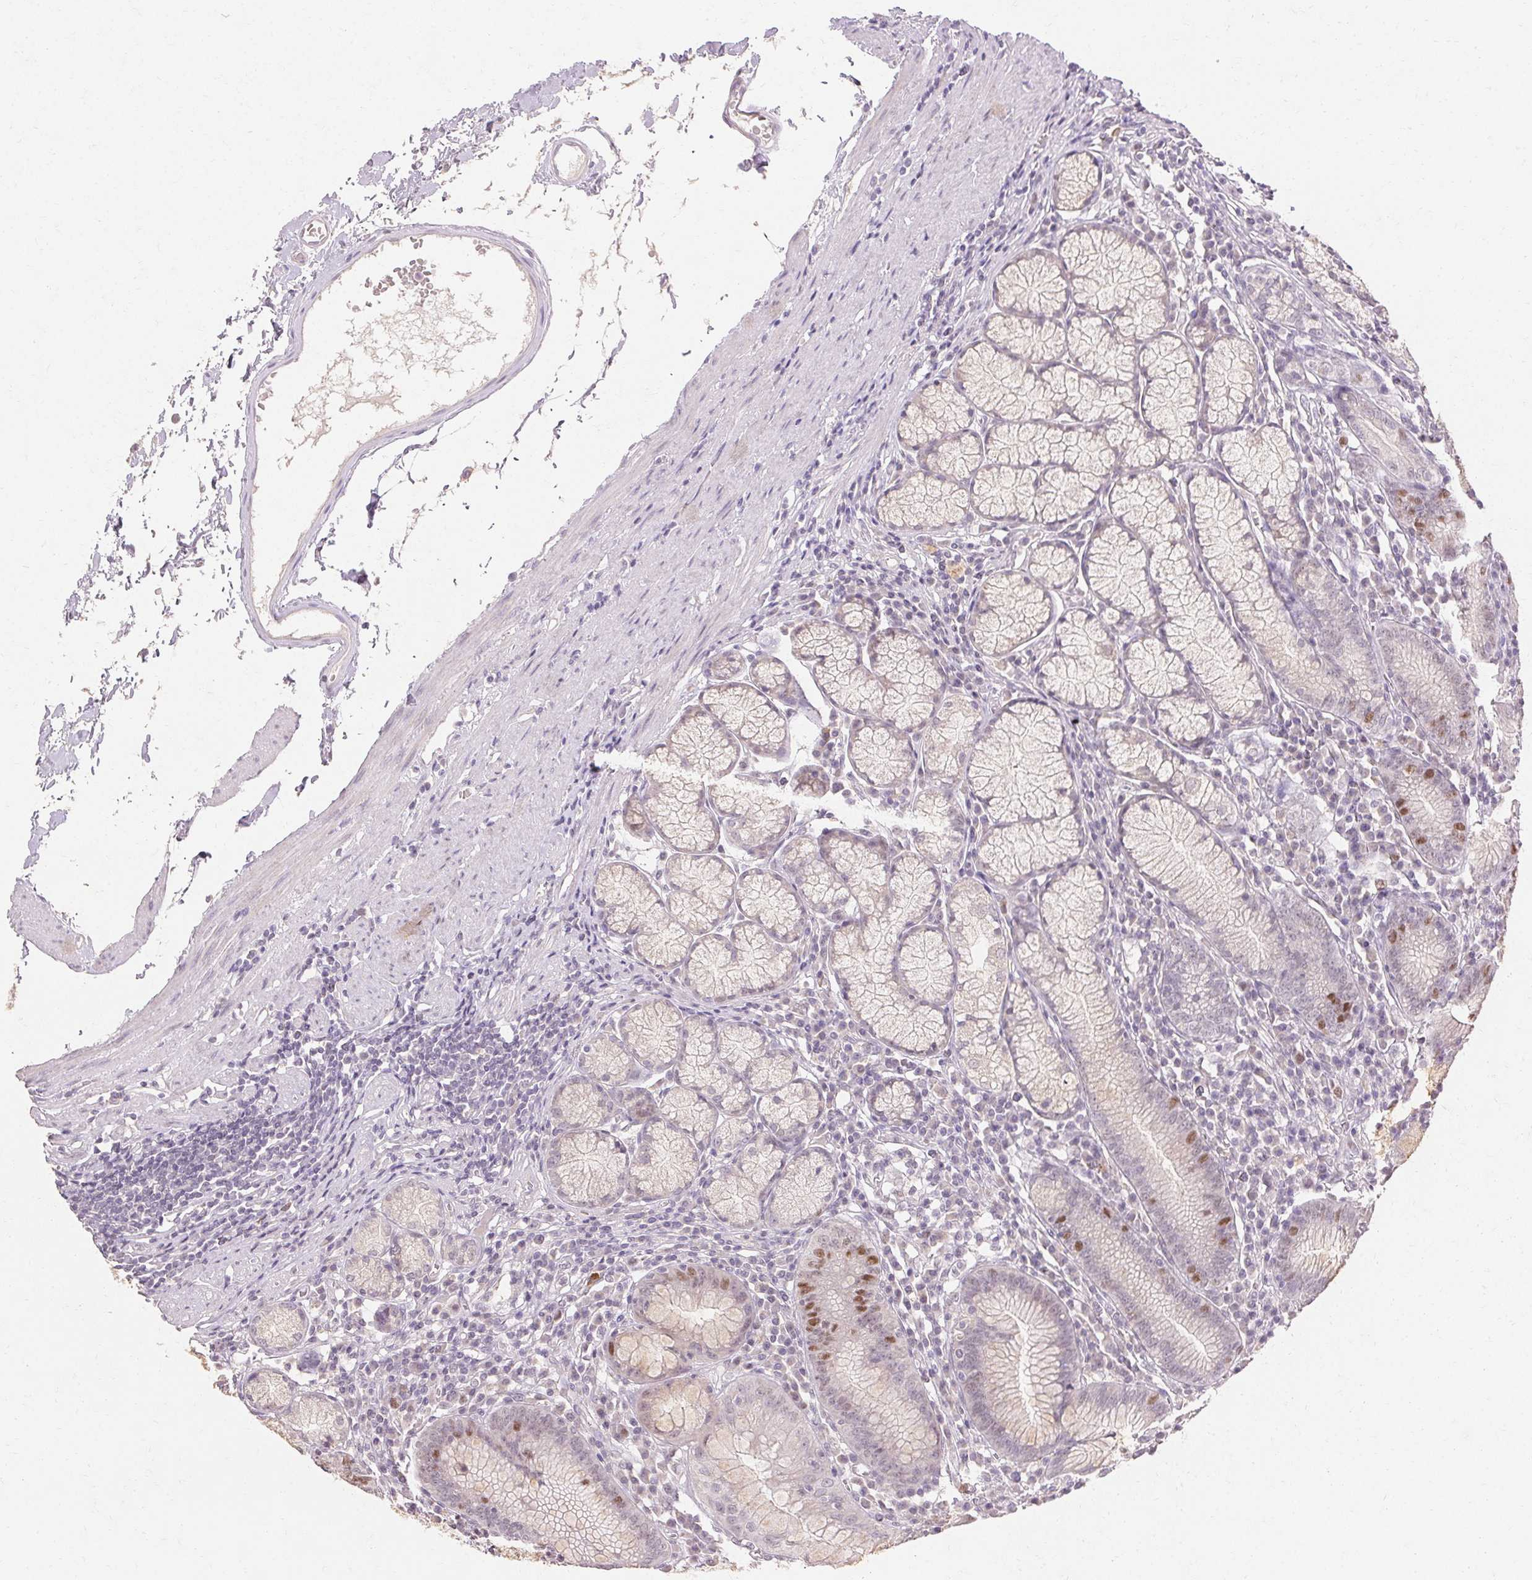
{"staining": {"intensity": "moderate", "quantity": "<25%", "location": "nuclear"}, "tissue": "stomach", "cell_type": "Glandular cells", "image_type": "normal", "snomed": [{"axis": "morphology", "description": "Normal tissue, NOS"}, {"axis": "topography", "description": "Stomach"}], "caption": "Protein staining shows moderate nuclear staining in about <25% of glandular cells in unremarkable stomach.", "gene": "SKP2", "patient": {"sex": "male", "age": 55}}